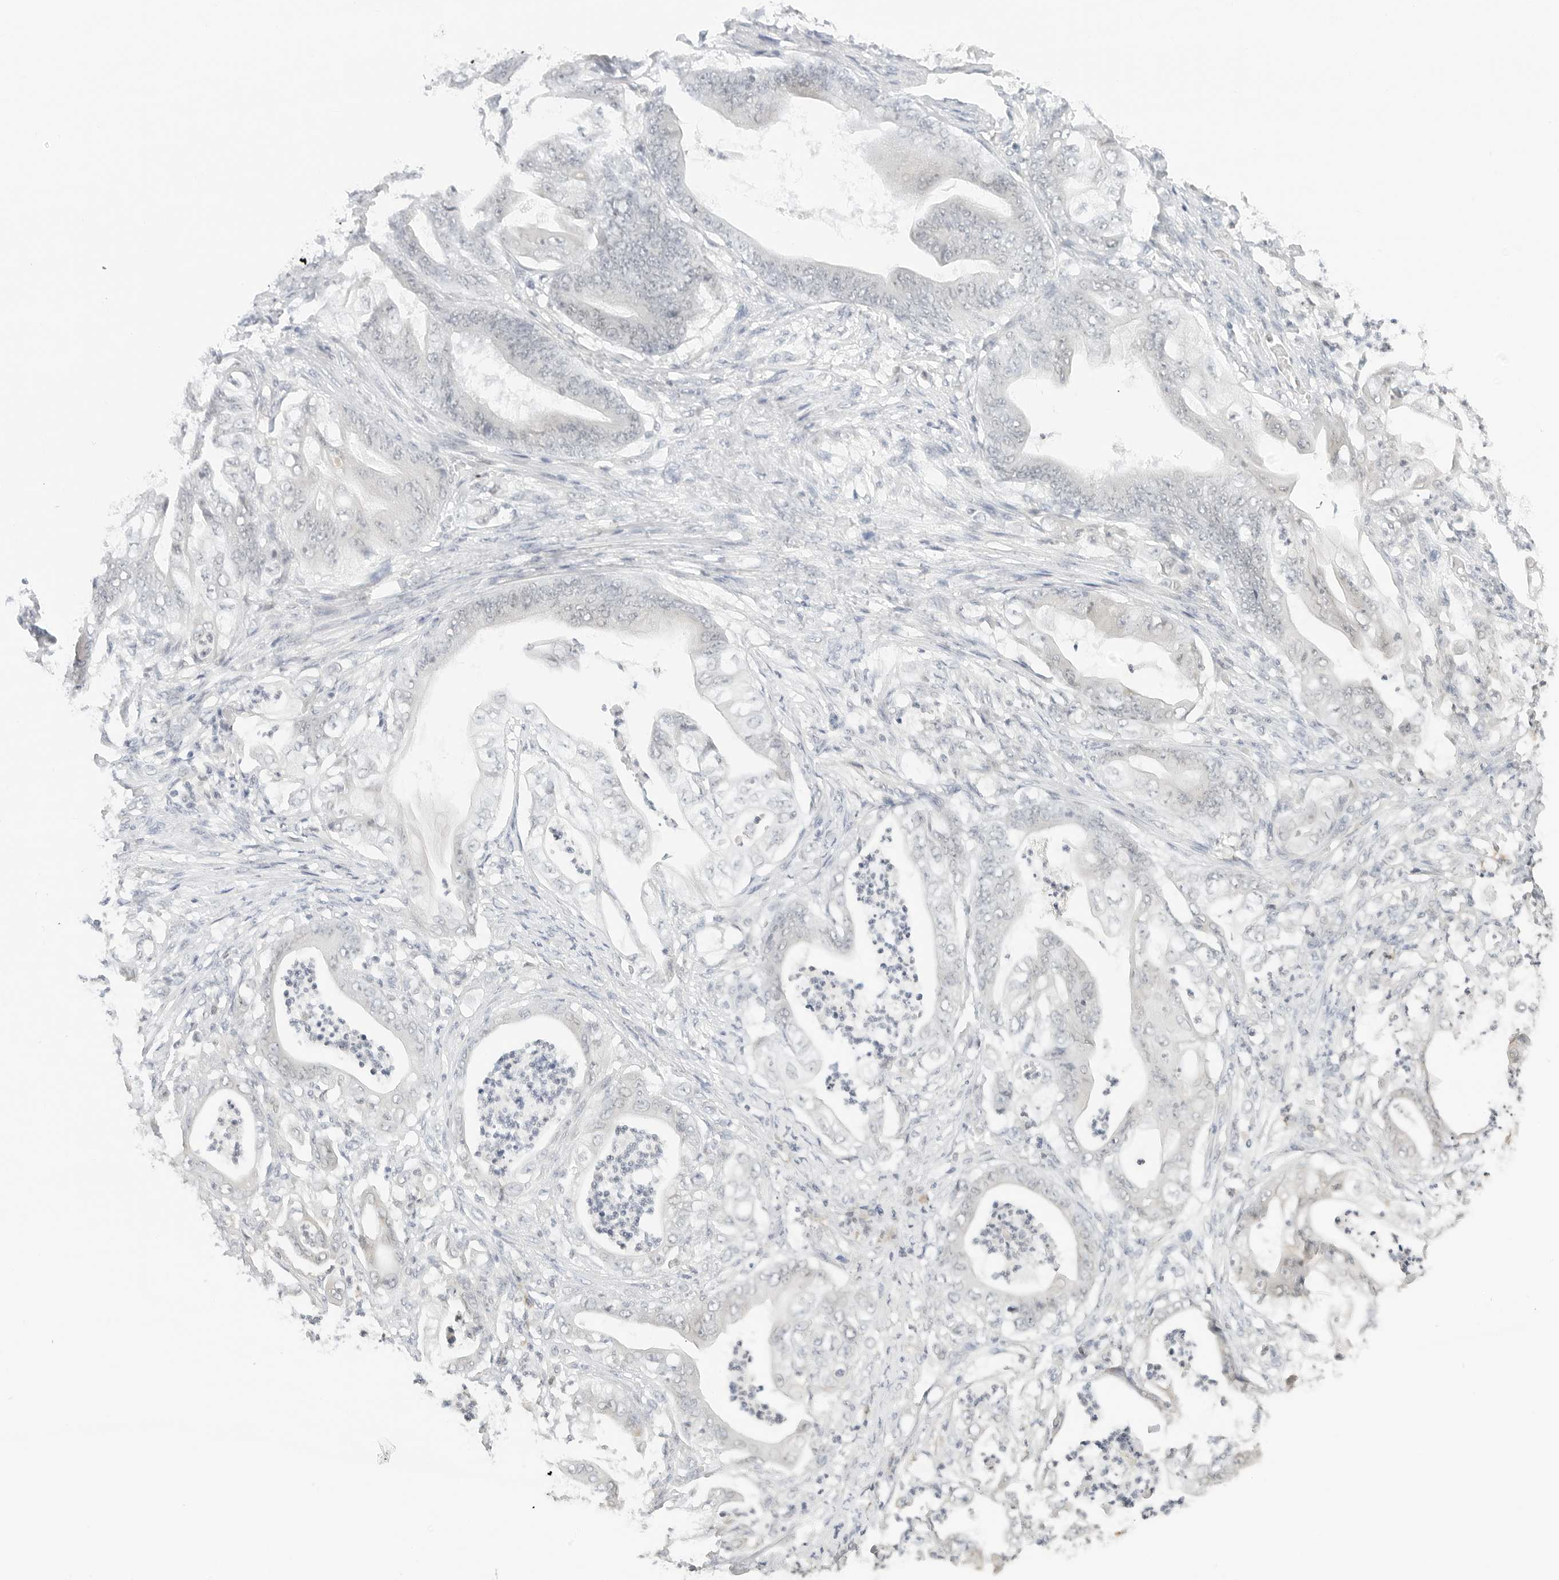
{"staining": {"intensity": "negative", "quantity": "none", "location": "none"}, "tissue": "stomach cancer", "cell_type": "Tumor cells", "image_type": "cancer", "snomed": [{"axis": "morphology", "description": "Adenocarcinoma, NOS"}, {"axis": "topography", "description": "Stomach"}], "caption": "There is no significant positivity in tumor cells of stomach cancer (adenocarcinoma).", "gene": "NEO1", "patient": {"sex": "female", "age": 73}}